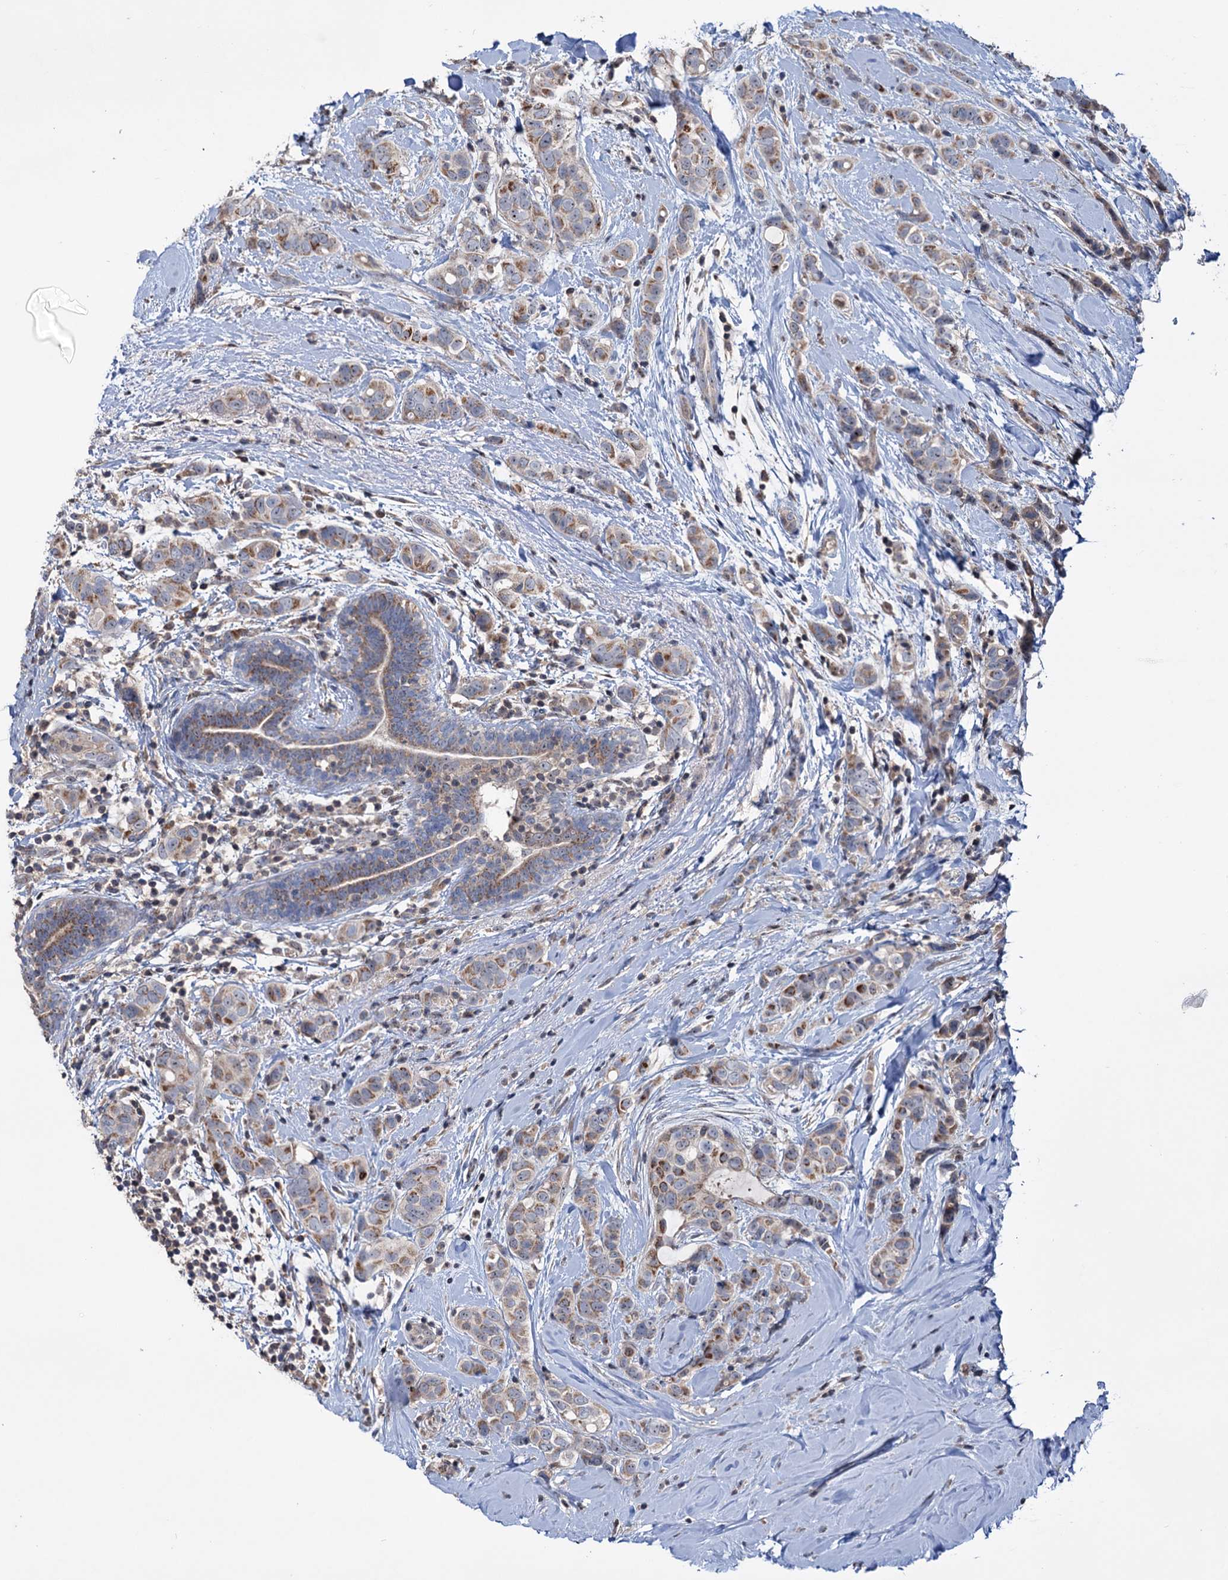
{"staining": {"intensity": "moderate", "quantity": "25%-75%", "location": "cytoplasmic/membranous"}, "tissue": "breast cancer", "cell_type": "Tumor cells", "image_type": "cancer", "snomed": [{"axis": "morphology", "description": "Lobular carcinoma"}, {"axis": "topography", "description": "Breast"}], "caption": "A micrograph of breast cancer (lobular carcinoma) stained for a protein shows moderate cytoplasmic/membranous brown staining in tumor cells.", "gene": "HTR3B", "patient": {"sex": "female", "age": 51}}